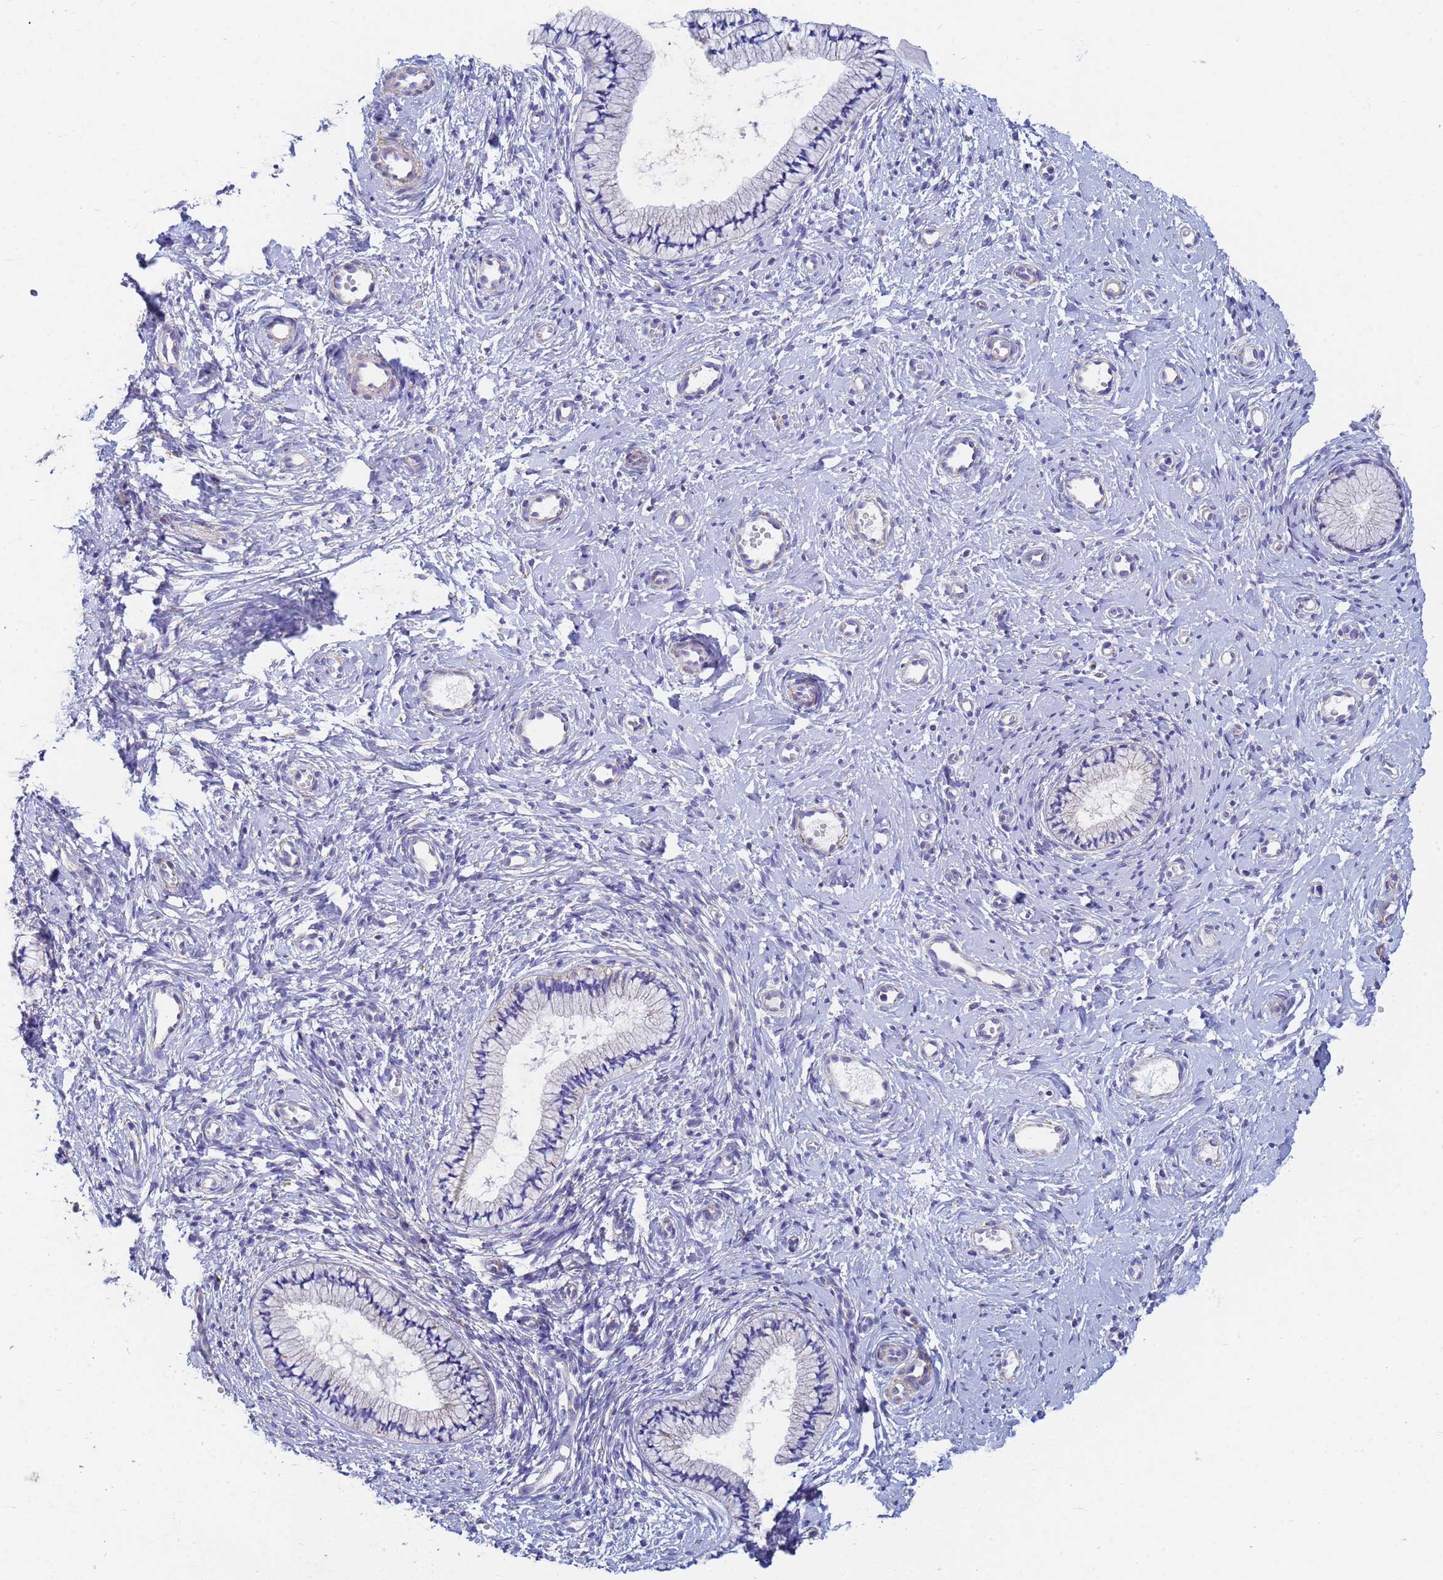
{"staining": {"intensity": "negative", "quantity": "none", "location": "none"}, "tissue": "cervix", "cell_type": "Glandular cells", "image_type": "normal", "snomed": [{"axis": "morphology", "description": "Normal tissue, NOS"}, {"axis": "topography", "description": "Cervix"}], "caption": "Photomicrograph shows no protein staining in glandular cells of normal cervix. (DAB IHC visualized using brightfield microscopy, high magnification).", "gene": "UQCRHL", "patient": {"sex": "female", "age": 57}}